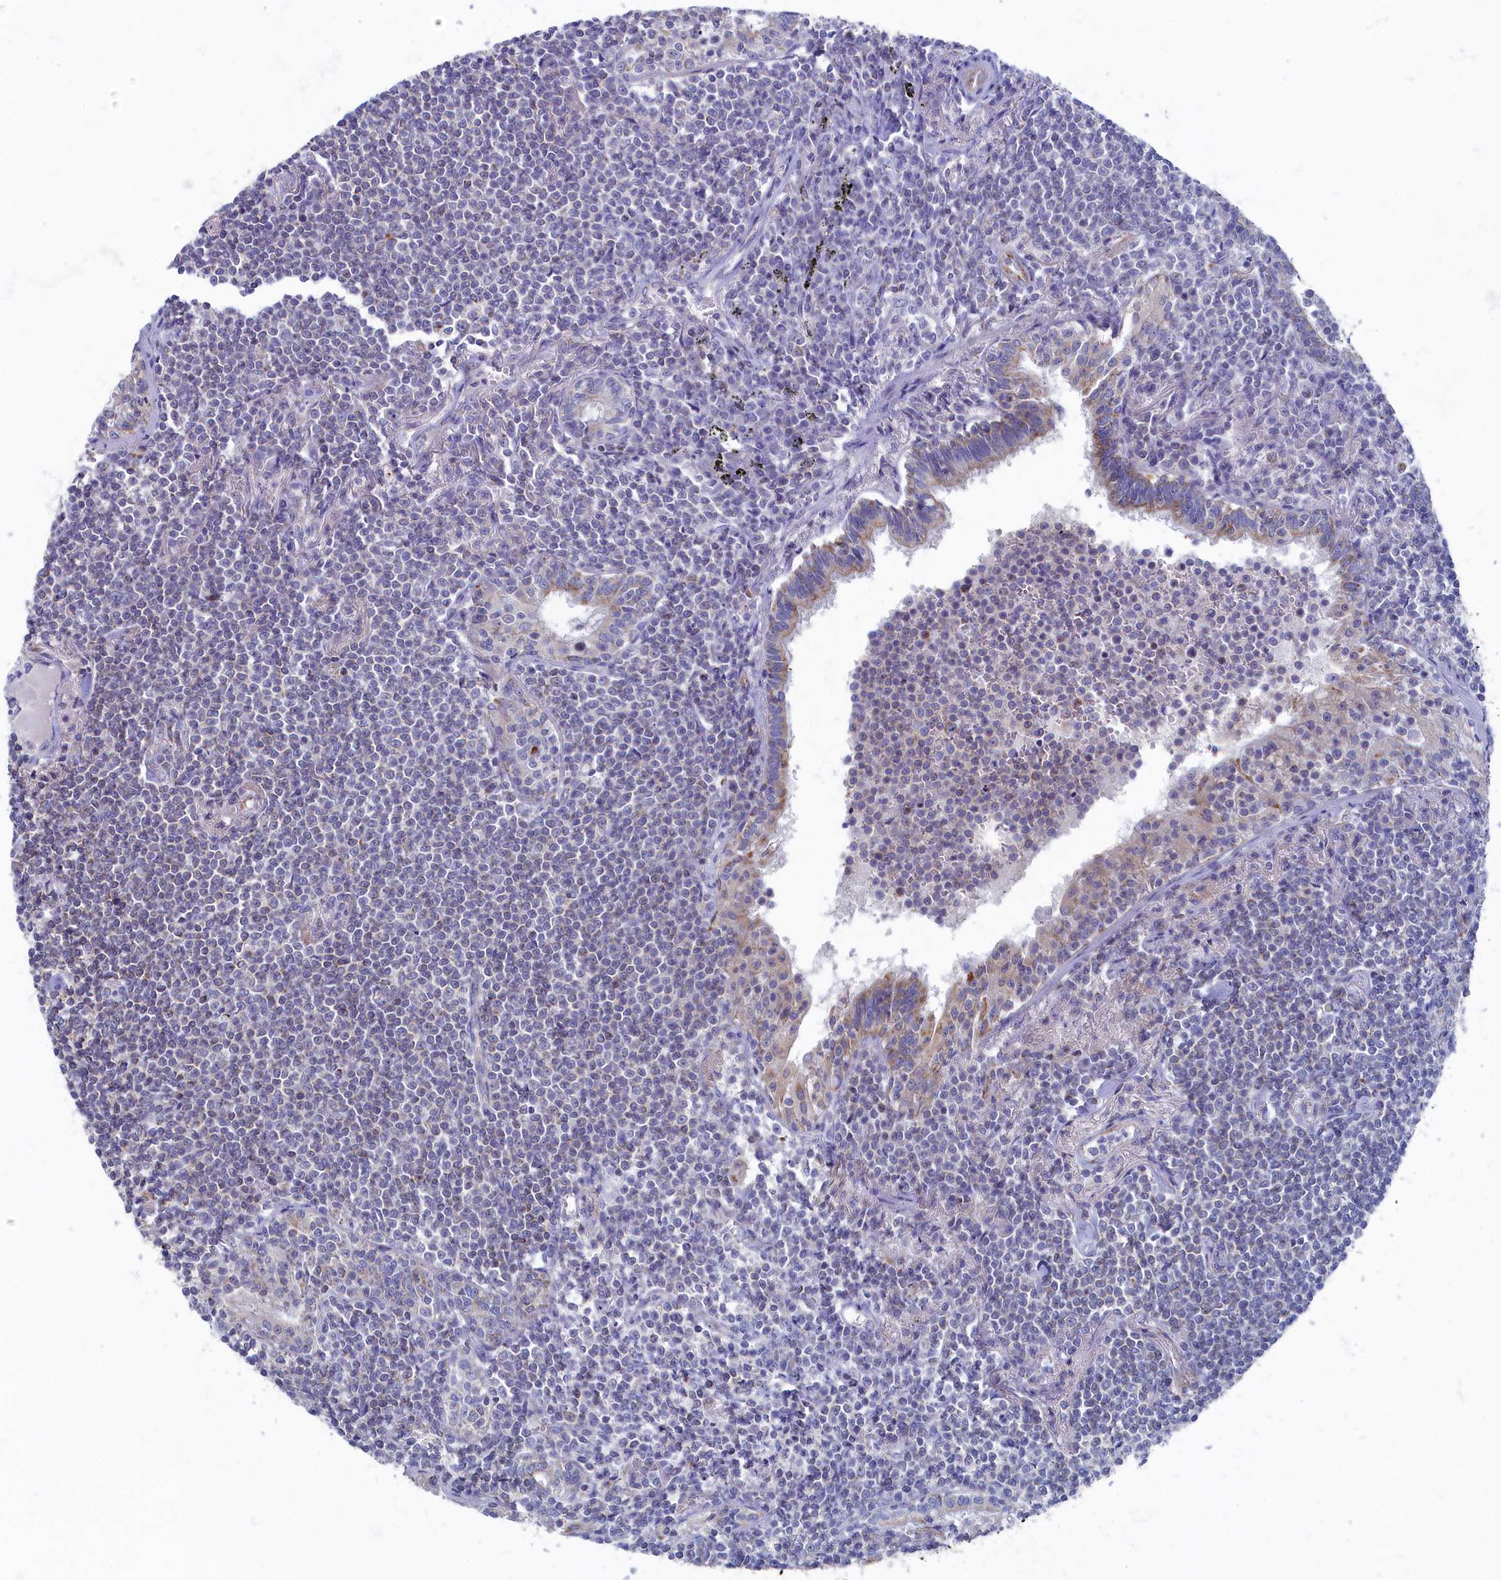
{"staining": {"intensity": "negative", "quantity": "none", "location": "none"}, "tissue": "lymphoma", "cell_type": "Tumor cells", "image_type": "cancer", "snomed": [{"axis": "morphology", "description": "Malignant lymphoma, non-Hodgkin's type, Low grade"}, {"axis": "topography", "description": "Lung"}], "caption": "A high-resolution histopathology image shows immunohistochemistry staining of lymphoma, which exhibits no significant positivity in tumor cells.", "gene": "OCIAD2", "patient": {"sex": "female", "age": 71}}